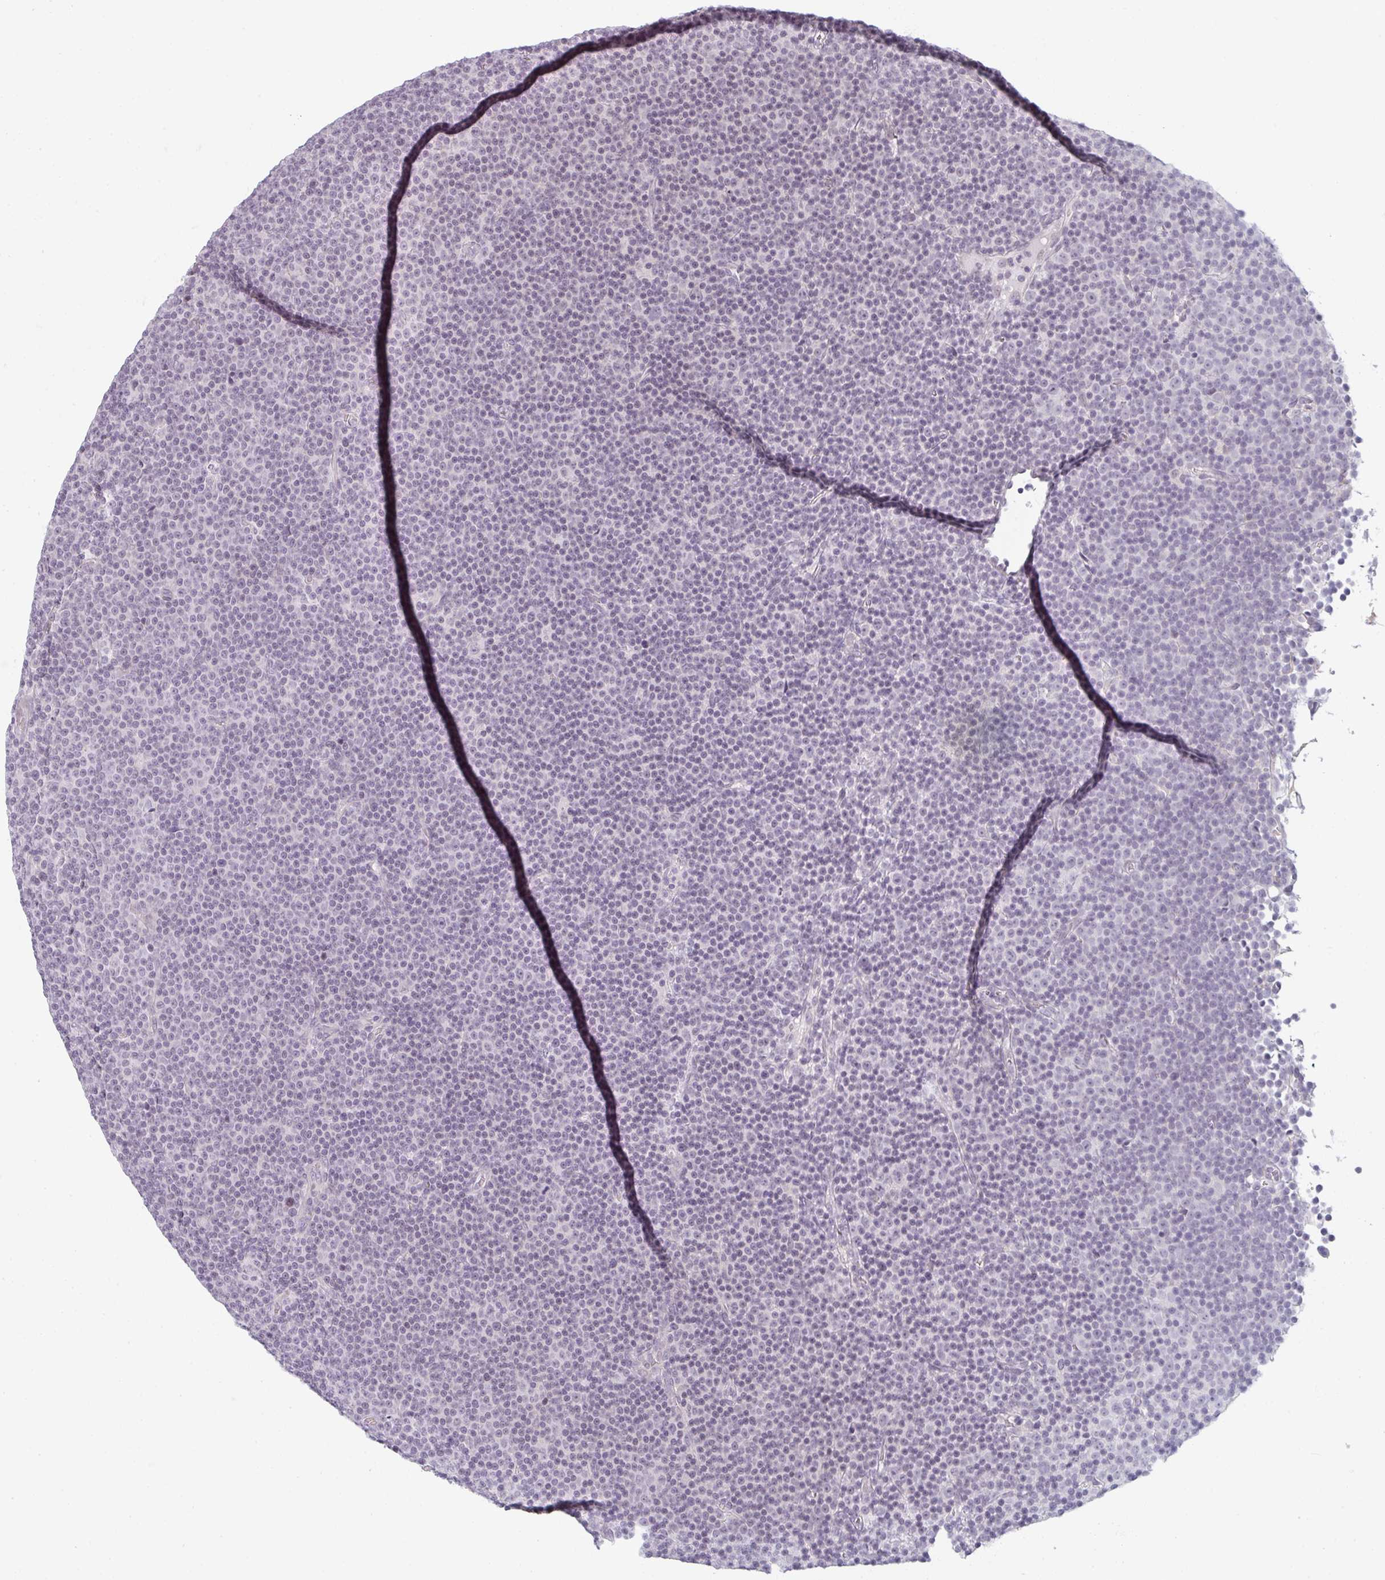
{"staining": {"intensity": "negative", "quantity": "none", "location": "none"}, "tissue": "lymphoma", "cell_type": "Tumor cells", "image_type": "cancer", "snomed": [{"axis": "morphology", "description": "Malignant lymphoma, non-Hodgkin's type, Low grade"}, {"axis": "topography", "description": "Lymph node"}], "caption": "Tumor cells are negative for protein expression in human low-grade malignant lymphoma, non-Hodgkin's type. (Stains: DAB (3,3'-diaminobenzidine) immunohistochemistry (IHC) with hematoxylin counter stain, Microscopy: brightfield microscopy at high magnification).", "gene": "RBBP6", "patient": {"sex": "female", "age": 67}}